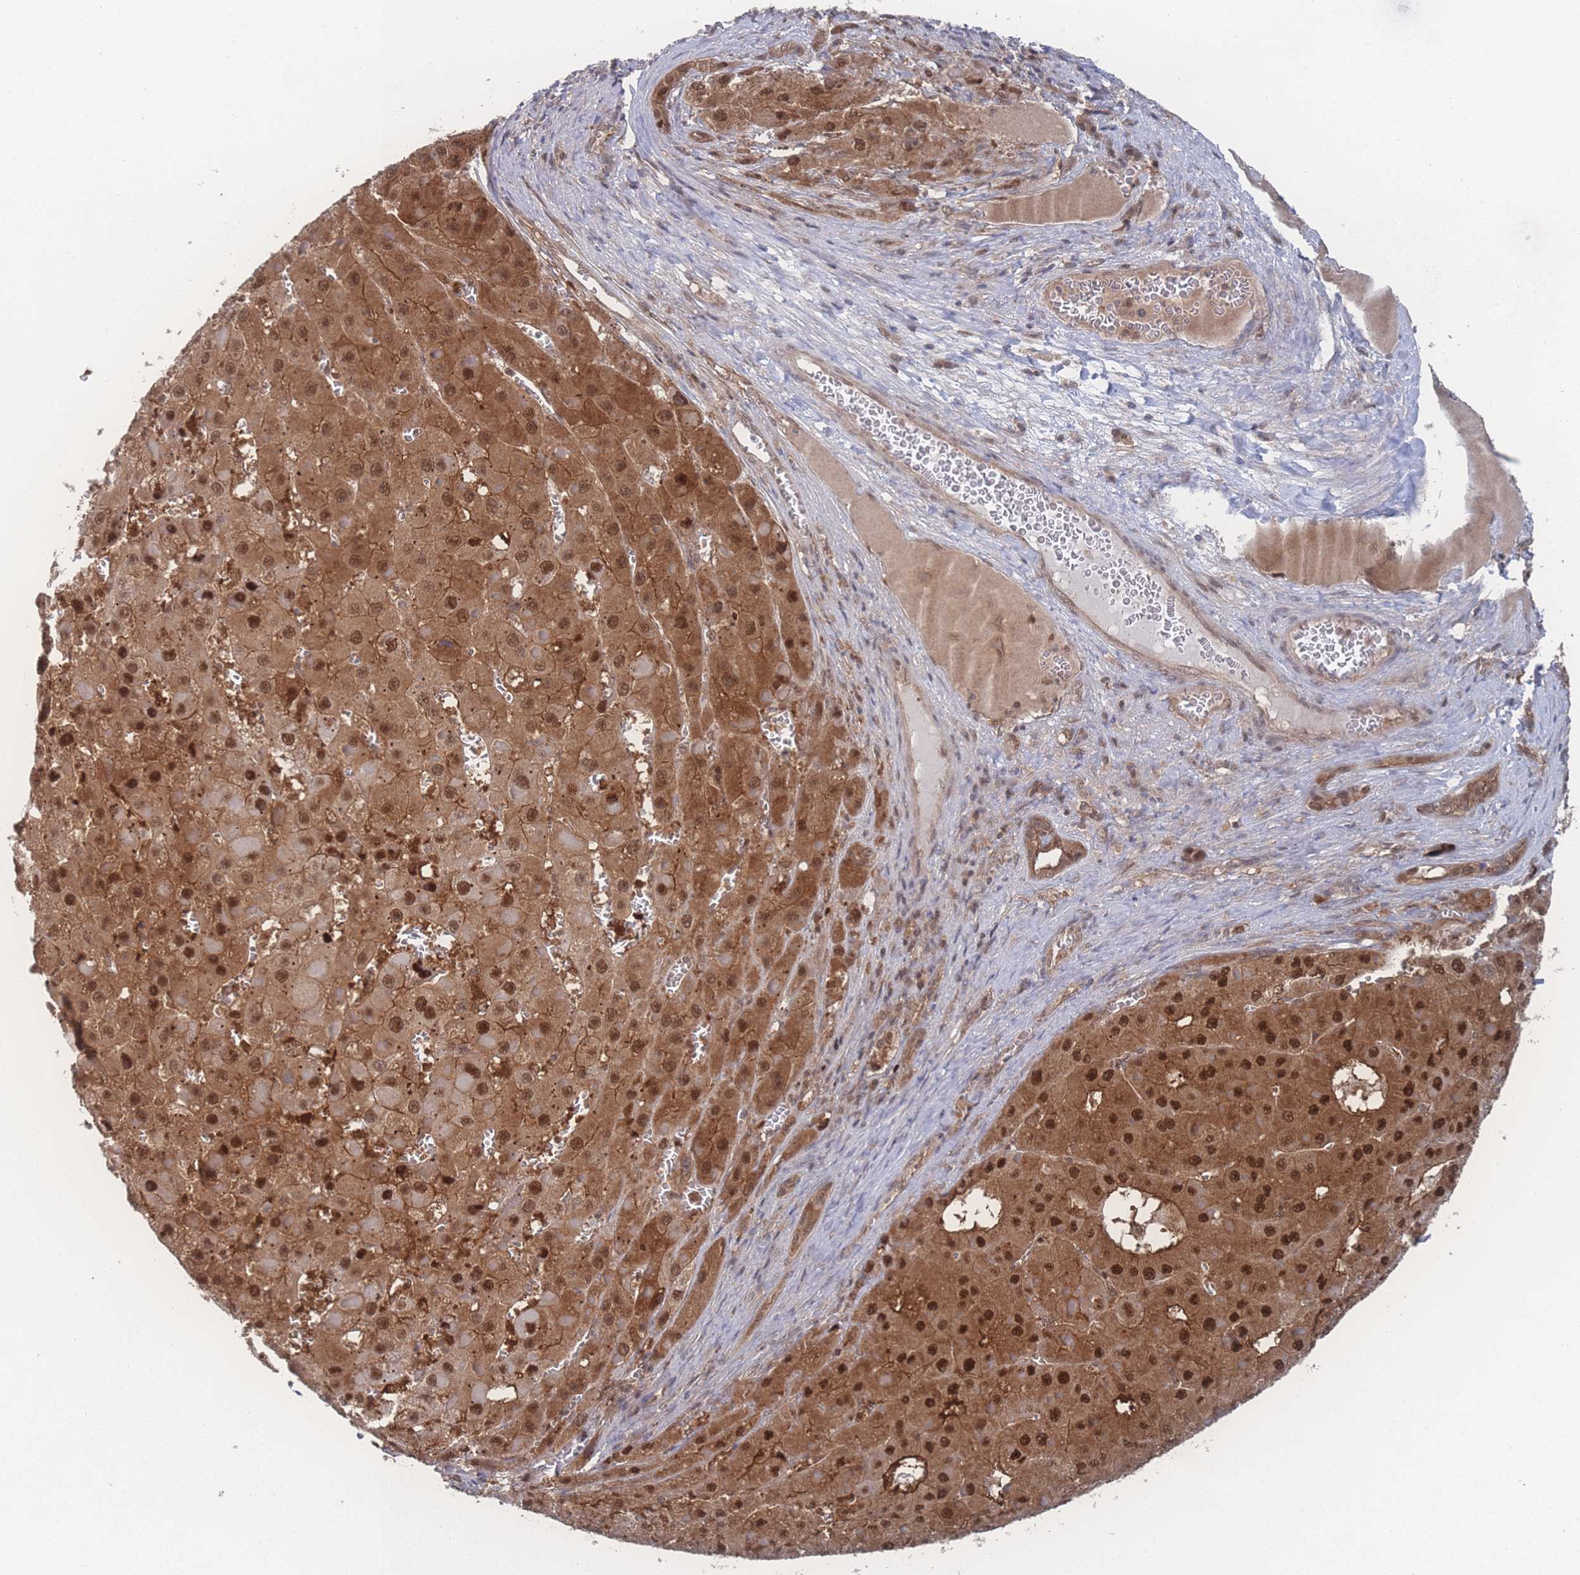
{"staining": {"intensity": "strong", "quantity": ">75%", "location": "cytoplasmic/membranous,nuclear"}, "tissue": "liver cancer", "cell_type": "Tumor cells", "image_type": "cancer", "snomed": [{"axis": "morphology", "description": "Carcinoma, Hepatocellular, NOS"}, {"axis": "topography", "description": "Liver"}], "caption": "Immunohistochemistry (IHC) staining of liver cancer (hepatocellular carcinoma), which demonstrates high levels of strong cytoplasmic/membranous and nuclear expression in approximately >75% of tumor cells indicating strong cytoplasmic/membranous and nuclear protein positivity. The staining was performed using DAB (brown) for protein detection and nuclei were counterstained in hematoxylin (blue).", "gene": "PSMA1", "patient": {"sex": "female", "age": 73}}